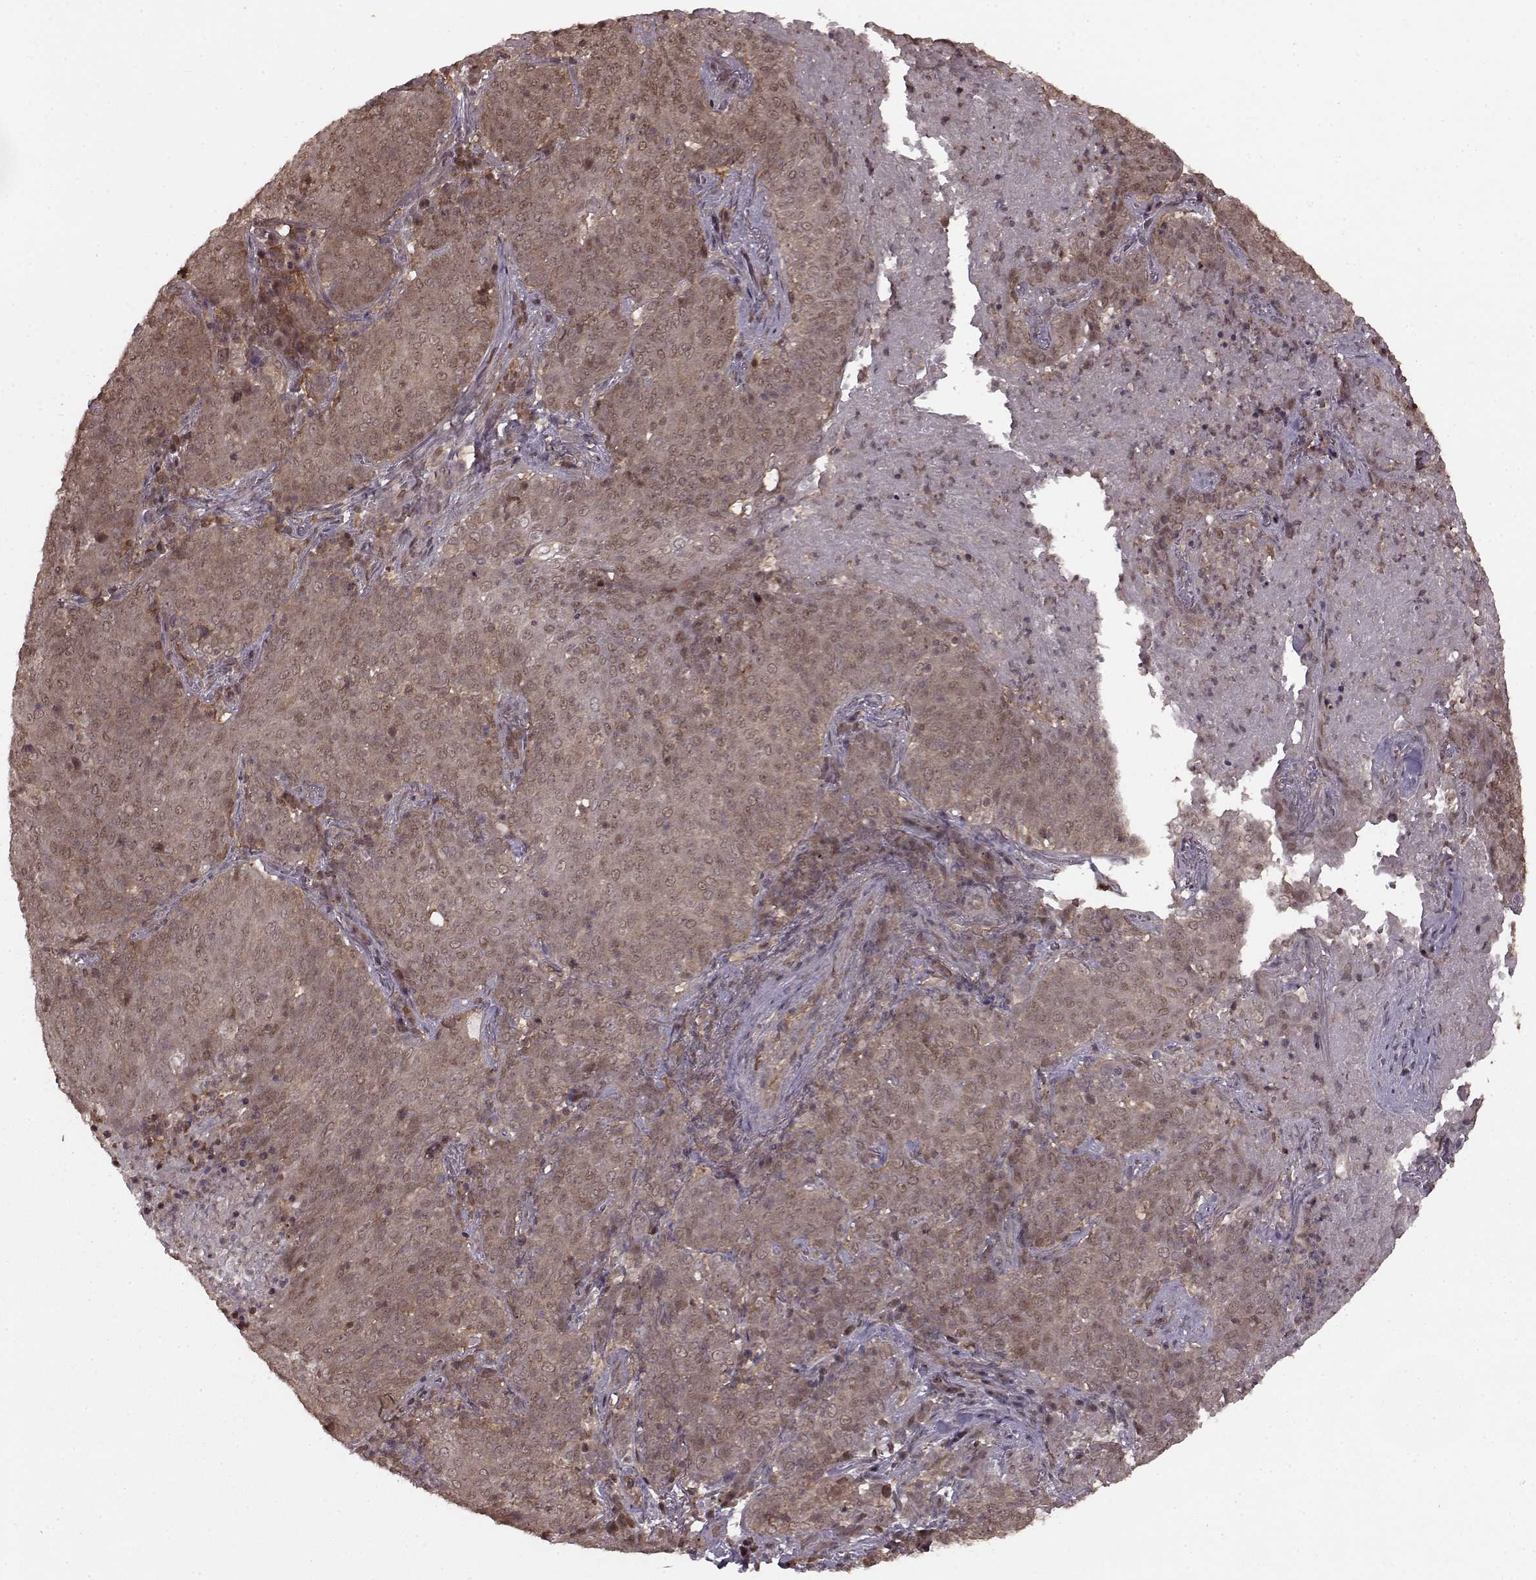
{"staining": {"intensity": "weak", "quantity": ">75%", "location": "cytoplasmic/membranous,nuclear"}, "tissue": "lung cancer", "cell_type": "Tumor cells", "image_type": "cancer", "snomed": [{"axis": "morphology", "description": "Squamous cell carcinoma, NOS"}, {"axis": "topography", "description": "Lung"}], "caption": "Immunohistochemistry (IHC) micrograph of neoplastic tissue: human lung cancer (squamous cell carcinoma) stained using immunohistochemistry (IHC) demonstrates low levels of weak protein expression localized specifically in the cytoplasmic/membranous and nuclear of tumor cells, appearing as a cytoplasmic/membranous and nuclear brown color.", "gene": "GSS", "patient": {"sex": "male", "age": 82}}